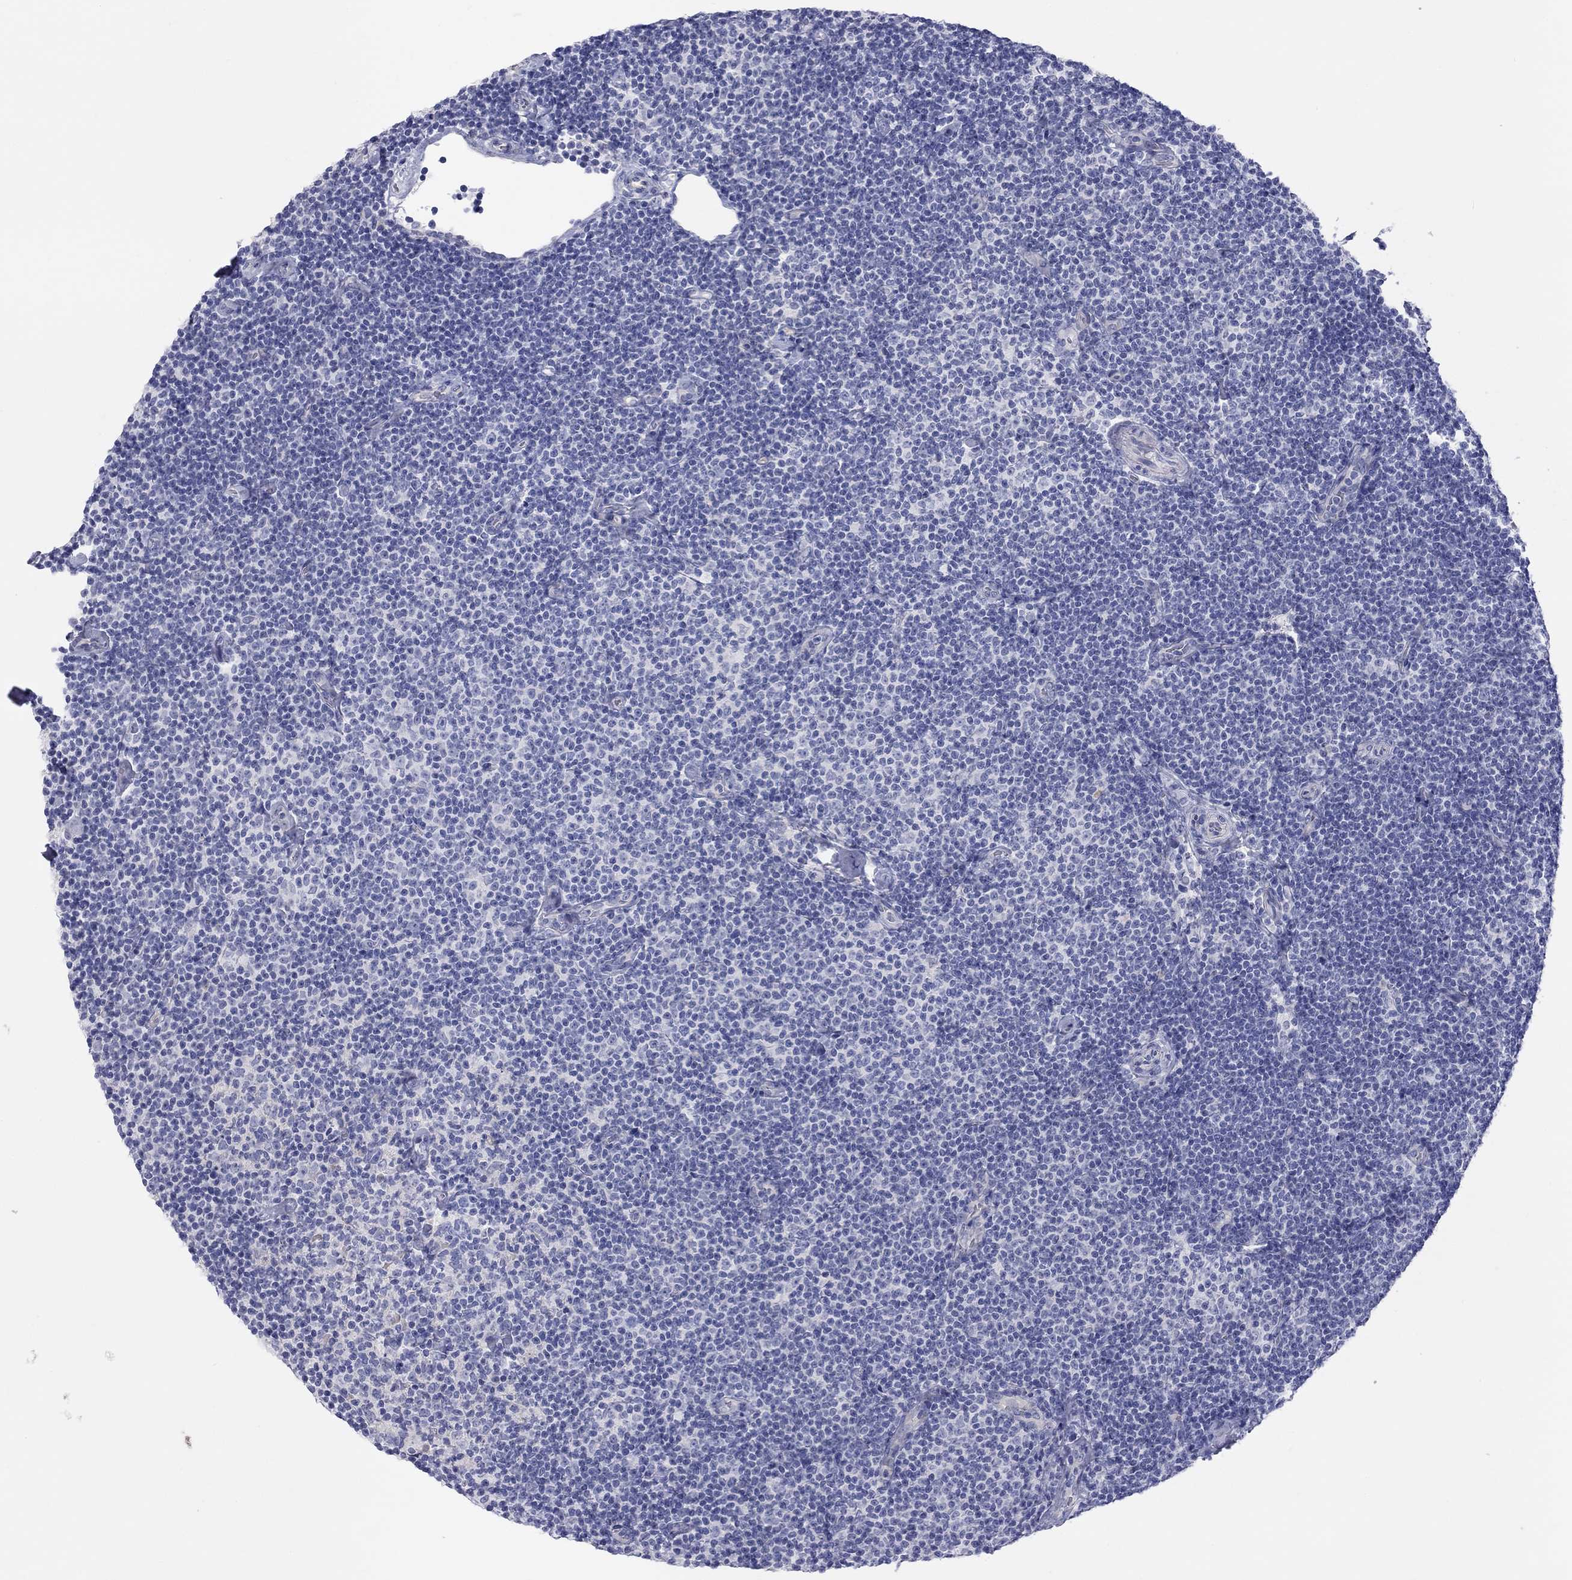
{"staining": {"intensity": "negative", "quantity": "none", "location": "none"}, "tissue": "lymphoma", "cell_type": "Tumor cells", "image_type": "cancer", "snomed": [{"axis": "morphology", "description": "Malignant lymphoma, non-Hodgkin's type, Low grade"}, {"axis": "topography", "description": "Lymph node"}], "caption": "An image of low-grade malignant lymphoma, non-Hodgkin's type stained for a protein shows no brown staining in tumor cells. (DAB (3,3'-diaminobenzidine) IHC visualized using brightfield microscopy, high magnification).", "gene": "ST7L", "patient": {"sex": "male", "age": 81}}